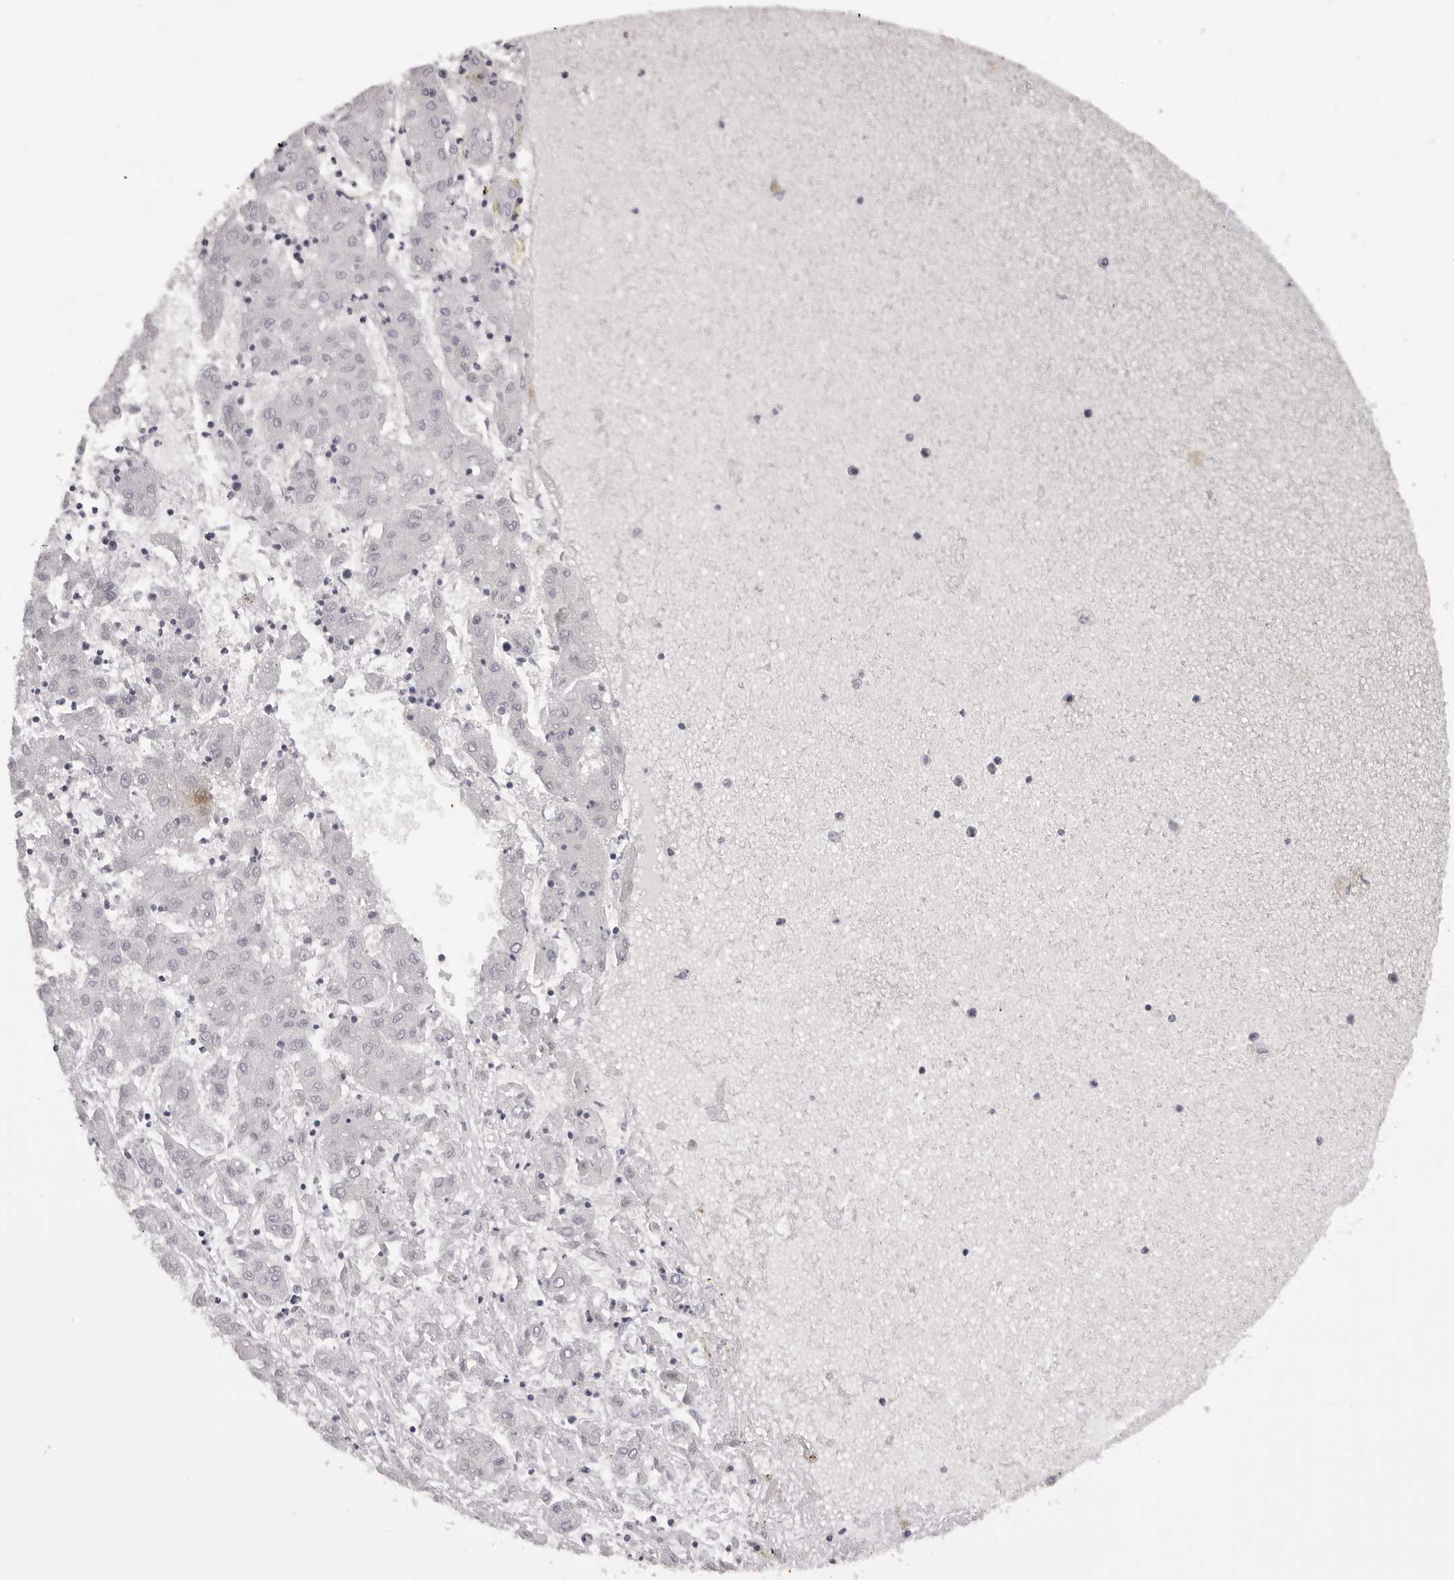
{"staining": {"intensity": "negative", "quantity": "none", "location": "none"}, "tissue": "liver cancer", "cell_type": "Tumor cells", "image_type": "cancer", "snomed": [{"axis": "morphology", "description": "Carcinoma, Hepatocellular, NOS"}, {"axis": "topography", "description": "Liver"}], "caption": "Immunohistochemical staining of liver cancer (hepatocellular carcinoma) demonstrates no significant positivity in tumor cells.", "gene": "MAFK", "patient": {"sex": "male", "age": 72}}